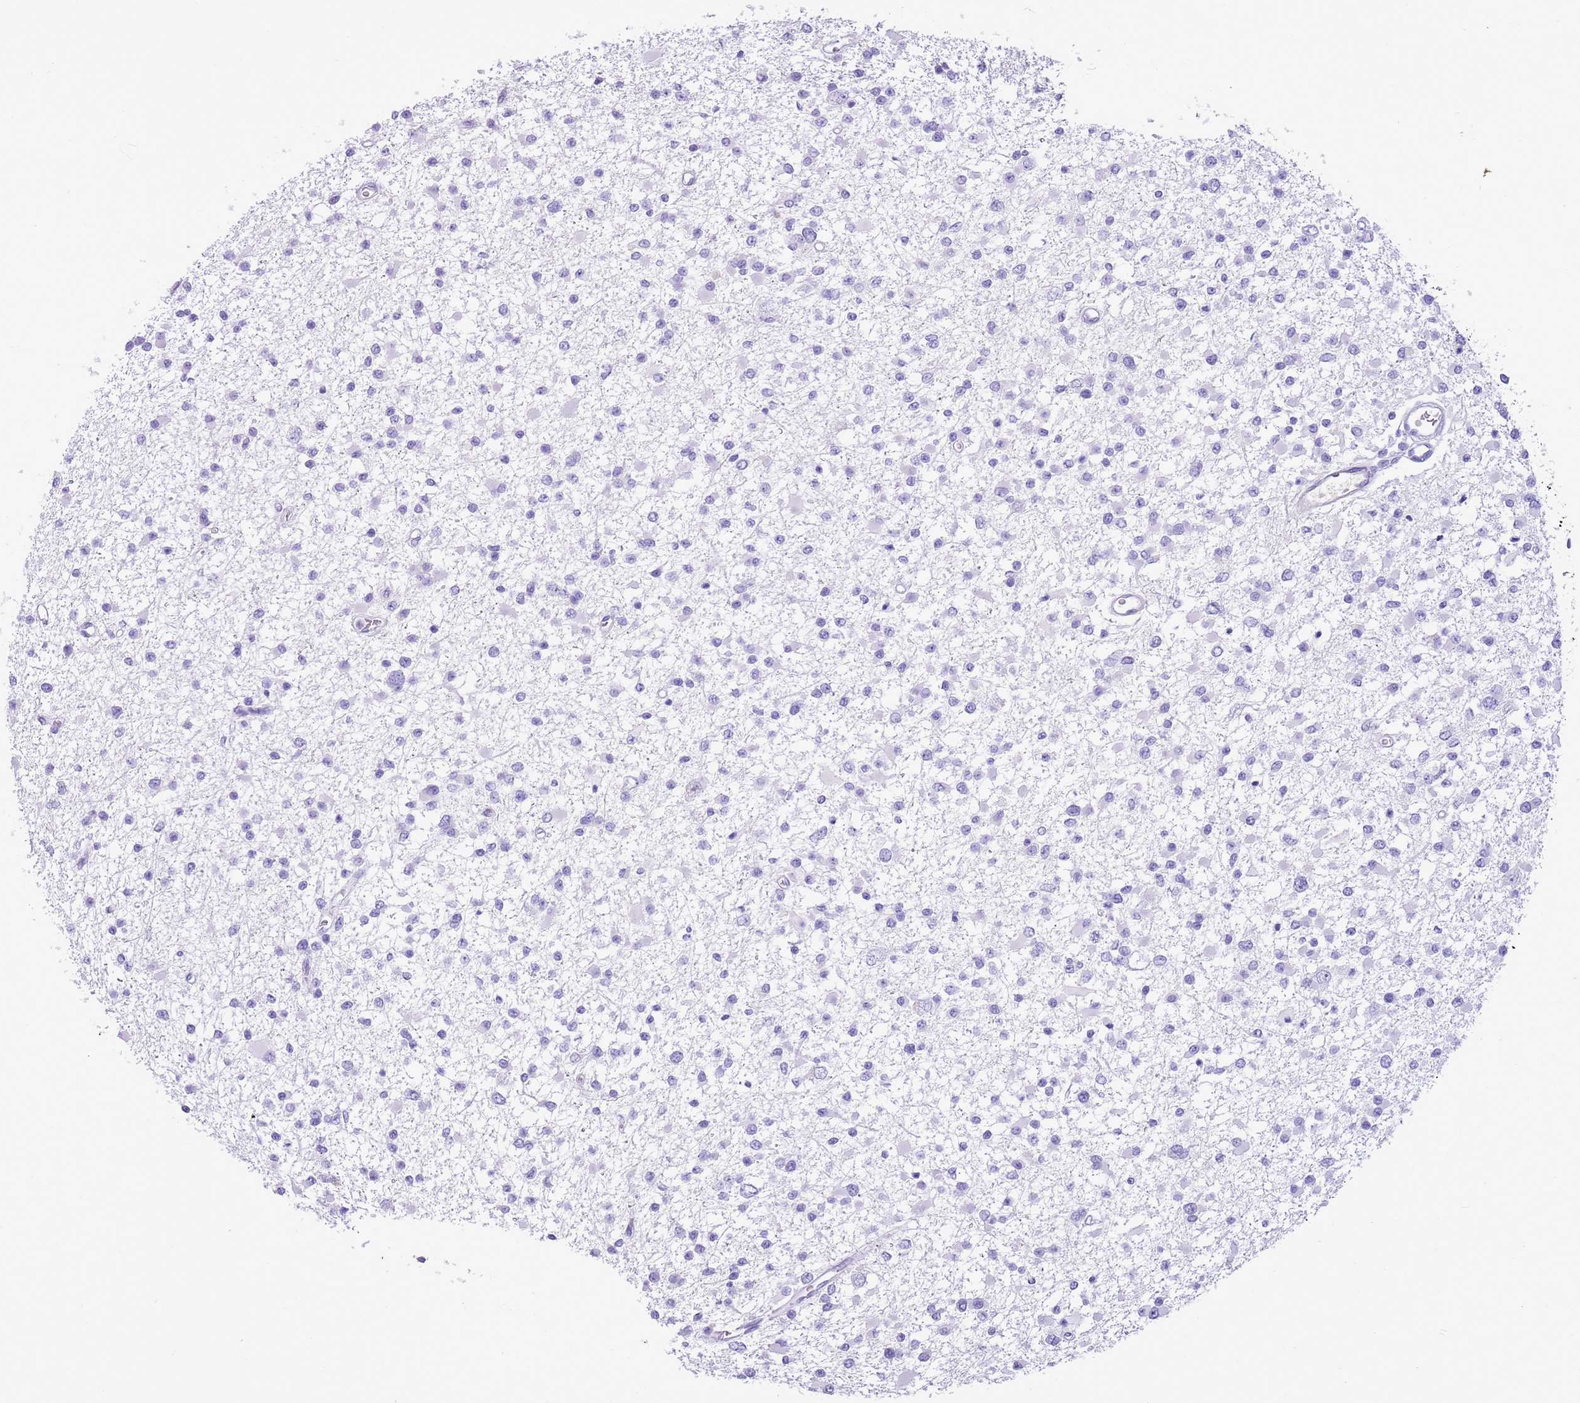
{"staining": {"intensity": "negative", "quantity": "none", "location": "none"}, "tissue": "glioma", "cell_type": "Tumor cells", "image_type": "cancer", "snomed": [{"axis": "morphology", "description": "Glioma, malignant, Low grade"}, {"axis": "topography", "description": "Brain"}], "caption": "Tumor cells are negative for brown protein staining in glioma. (Immunohistochemistry, brightfield microscopy, high magnification).", "gene": "TBC1D10B", "patient": {"sex": "female", "age": 22}}